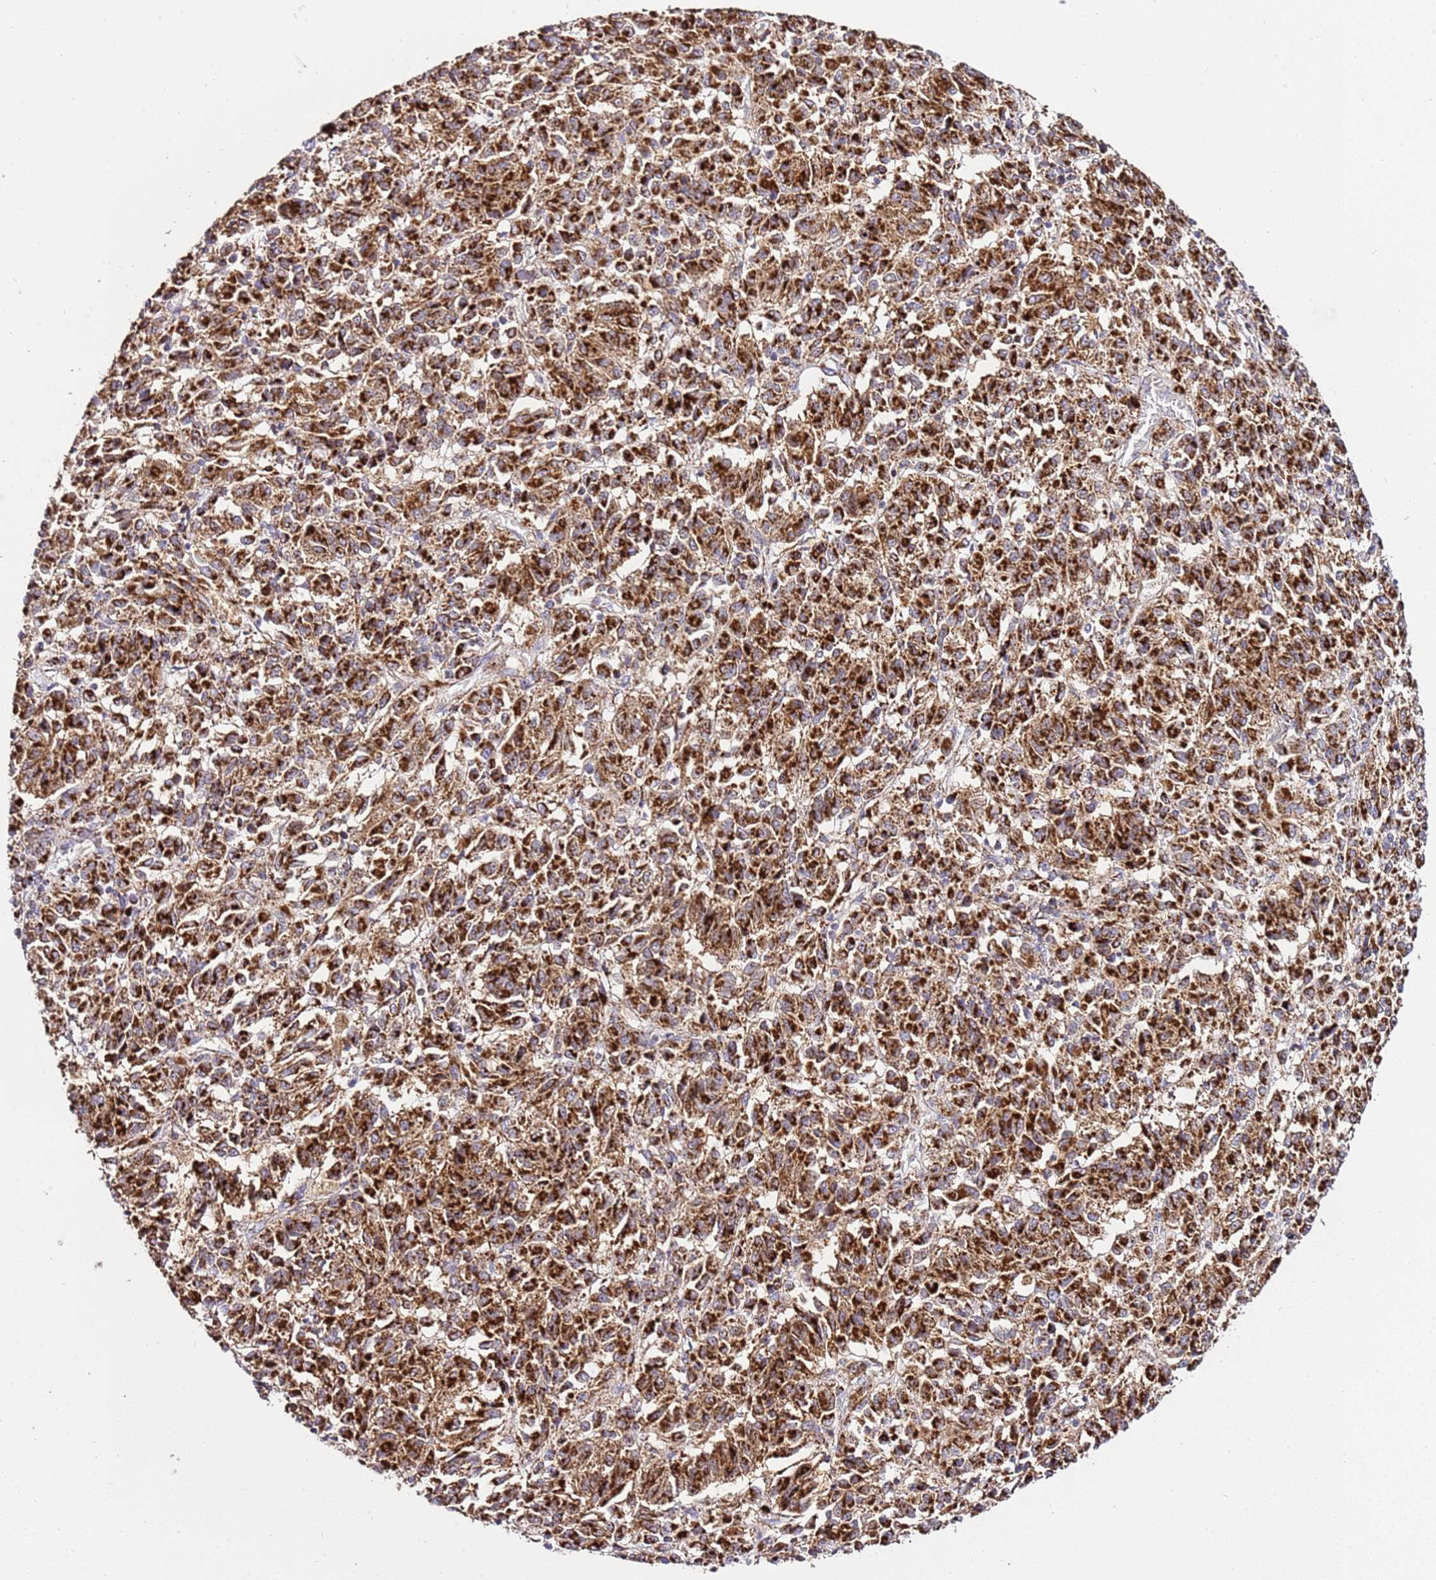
{"staining": {"intensity": "strong", "quantity": ">75%", "location": "cytoplasmic/membranous"}, "tissue": "melanoma", "cell_type": "Tumor cells", "image_type": "cancer", "snomed": [{"axis": "morphology", "description": "Malignant melanoma, Metastatic site"}, {"axis": "topography", "description": "Lung"}], "caption": "Melanoma was stained to show a protein in brown. There is high levels of strong cytoplasmic/membranous staining in approximately >75% of tumor cells.", "gene": "ZBTB39", "patient": {"sex": "male", "age": 64}}